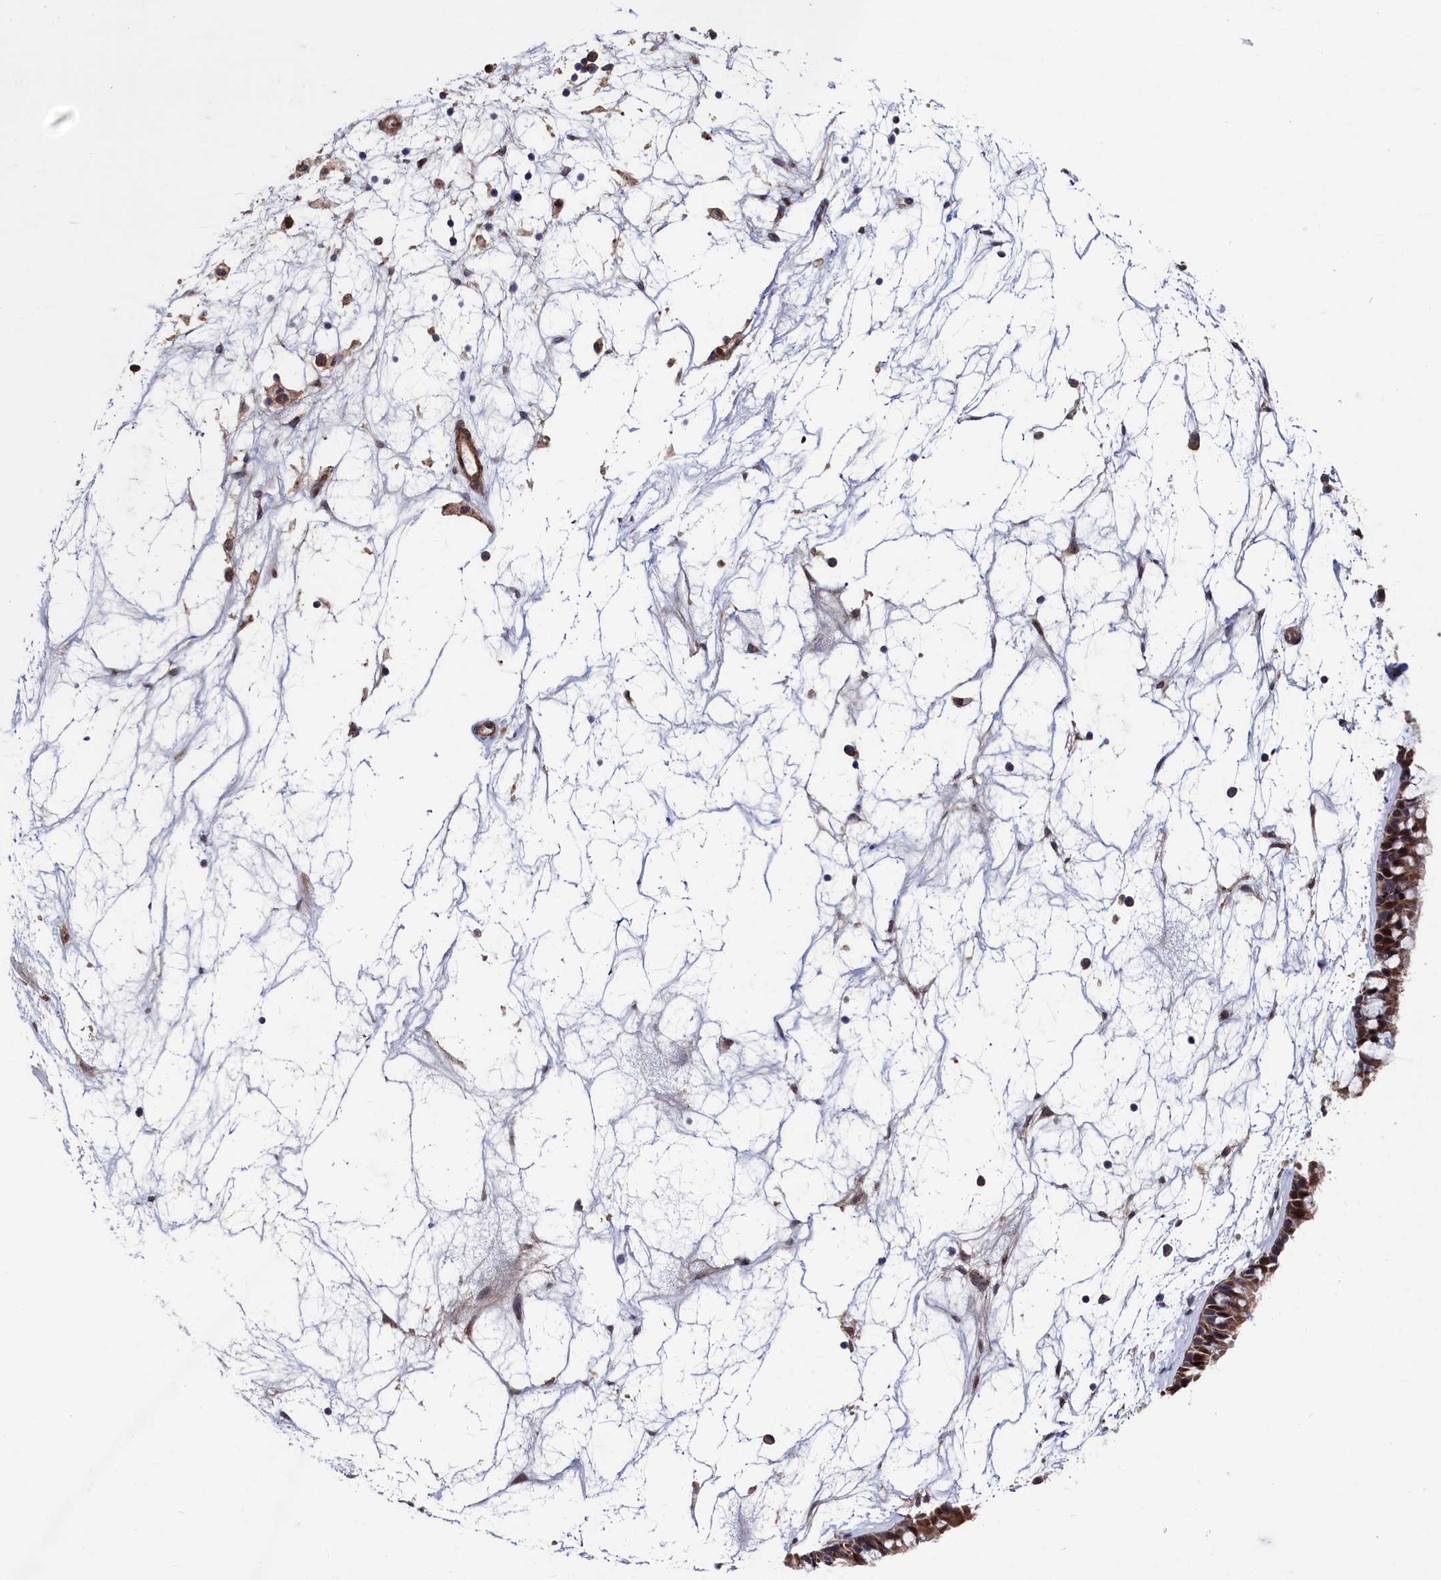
{"staining": {"intensity": "moderate", "quantity": ">75%", "location": "cytoplasmic/membranous"}, "tissue": "nasopharynx", "cell_type": "Respiratory epithelial cells", "image_type": "normal", "snomed": [{"axis": "morphology", "description": "Normal tissue, NOS"}, {"axis": "topography", "description": "Nasopharynx"}], "caption": "Immunohistochemistry (IHC) of benign human nasopharynx shows medium levels of moderate cytoplasmic/membranous staining in approximately >75% of respiratory epithelial cells. (Brightfield microscopy of DAB IHC at high magnification).", "gene": "ZNF891", "patient": {"sex": "male", "age": 64}}